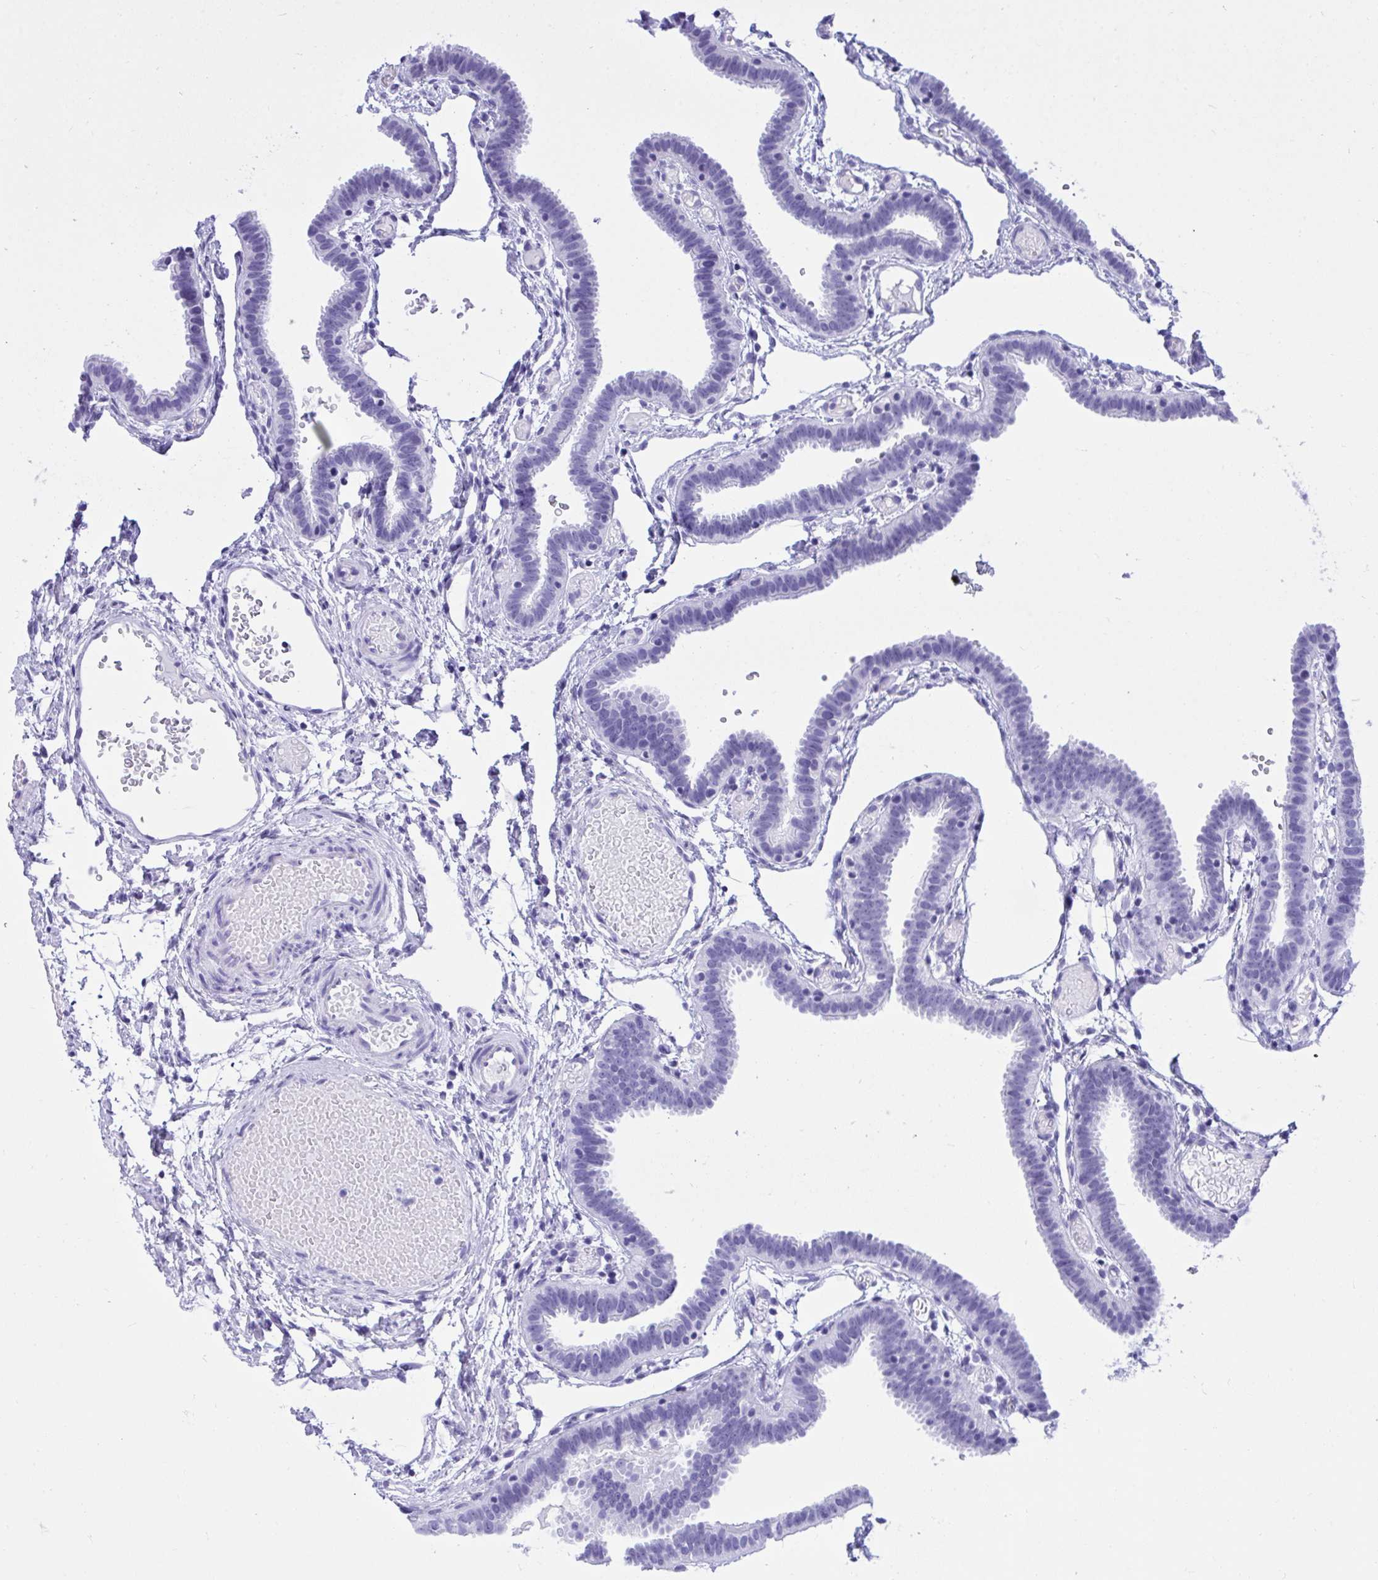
{"staining": {"intensity": "negative", "quantity": "none", "location": "none"}, "tissue": "fallopian tube", "cell_type": "Glandular cells", "image_type": "normal", "snomed": [{"axis": "morphology", "description": "Normal tissue, NOS"}, {"axis": "topography", "description": "Fallopian tube"}], "caption": "High magnification brightfield microscopy of normal fallopian tube stained with DAB (3,3'-diaminobenzidine) (brown) and counterstained with hematoxylin (blue): glandular cells show no significant positivity. (Brightfield microscopy of DAB immunohistochemistry (IHC) at high magnification).", "gene": "TLN2", "patient": {"sex": "female", "age": 37}}